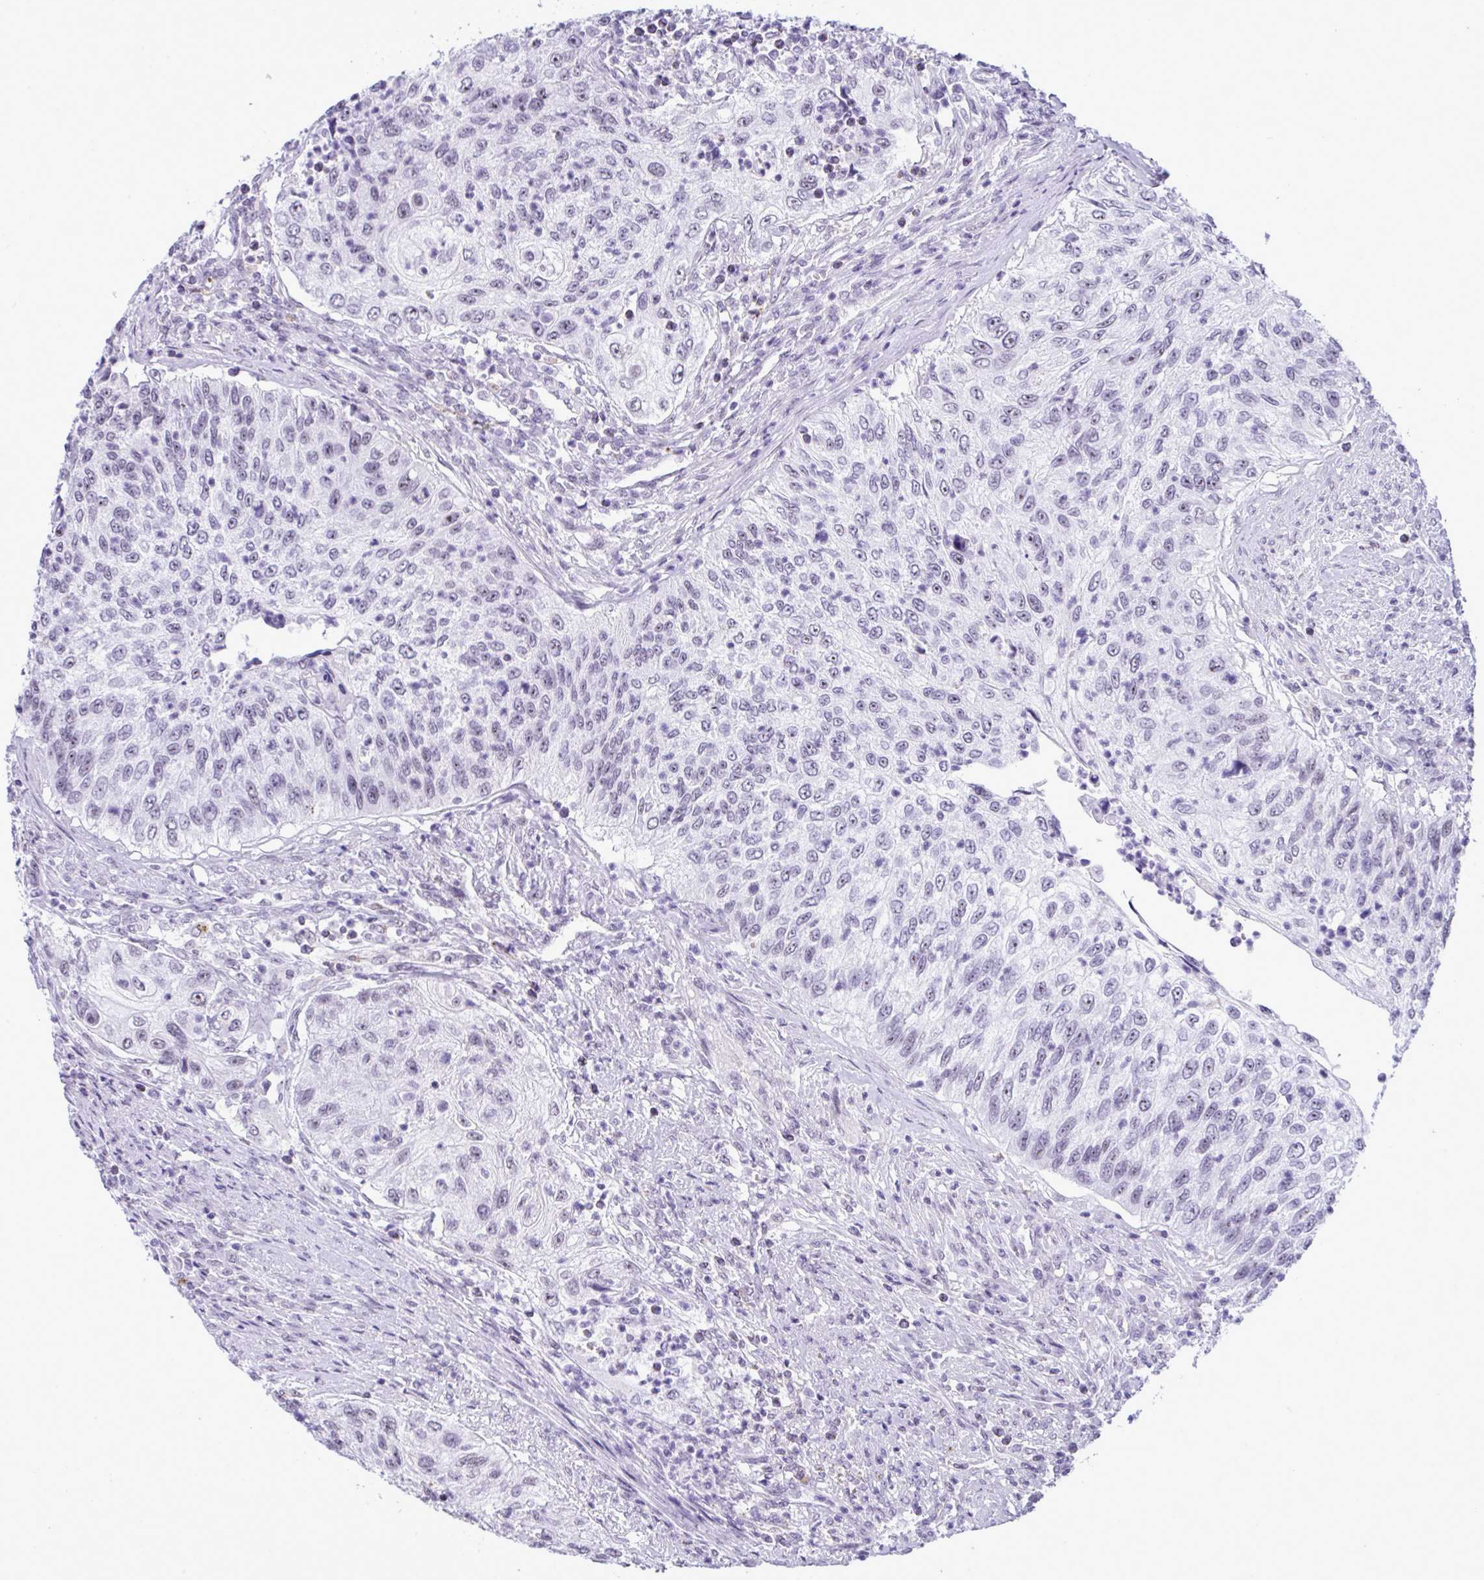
{"staining": {"intensity": "weak", "quantity": "<25%", "location": "nuclear"}, "tissue": "urothelial cancer", "cell_type": "Tumor cells", "image_type": "cancer", "snomed": [{"axis": "morphology", "description": "Urothelial carcinoma, High grade"}, {"axis": "topography", "description": "Urinary bladder"}], "caption": "Immunohistochemistry (IHC) micrograph of human urothelial carcinoma (high-grade) stained for a protein (brown), which reveals no expression in tumor cells.", "gene": "ELN", "patient": {"sex": "female", "age": 60}}